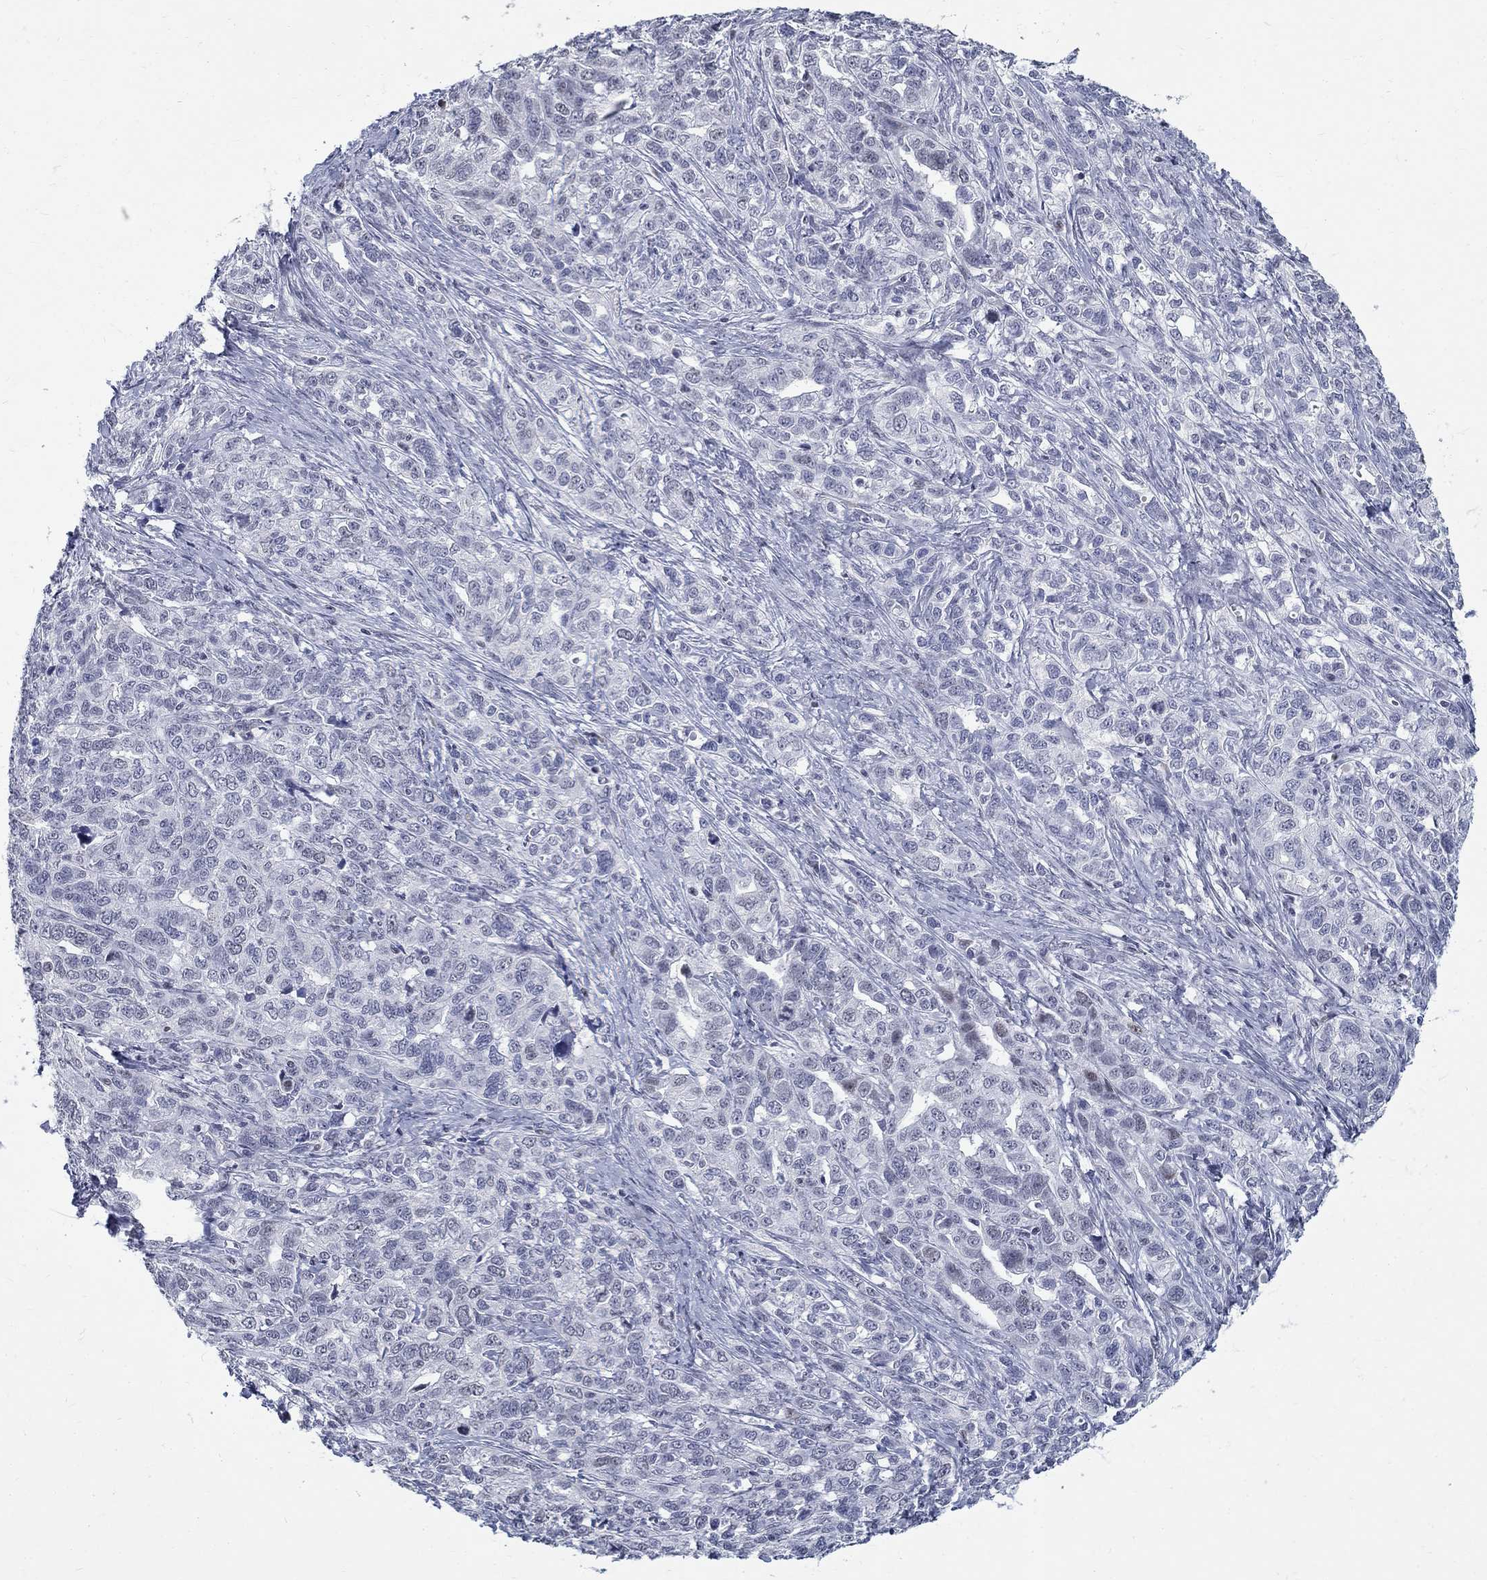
{"staining": {"intensity": "negative", "quantity": "none", "location": "none"}, "tissue": "ovarian cancer", "cell_type": "Tumor cells", "image_type": "cancer", "snomed": [{"axis": "morphology", "description": "Cystadenocarcinoma, serous, NOS"}, {"axis": "topography", "description": "Ovary"}], "caption": "DAB immunohistochemical staining of serous cystadenocarcinoma (ovarian) reveals no significant expression in tumor cells. (Brightfield microscopy of DAB (3,3'-diaminobenzidine) immunohistochemistry at high magnification).", "gene": "BHLHE22", "patient": {"sex": "female", "age": 71}}